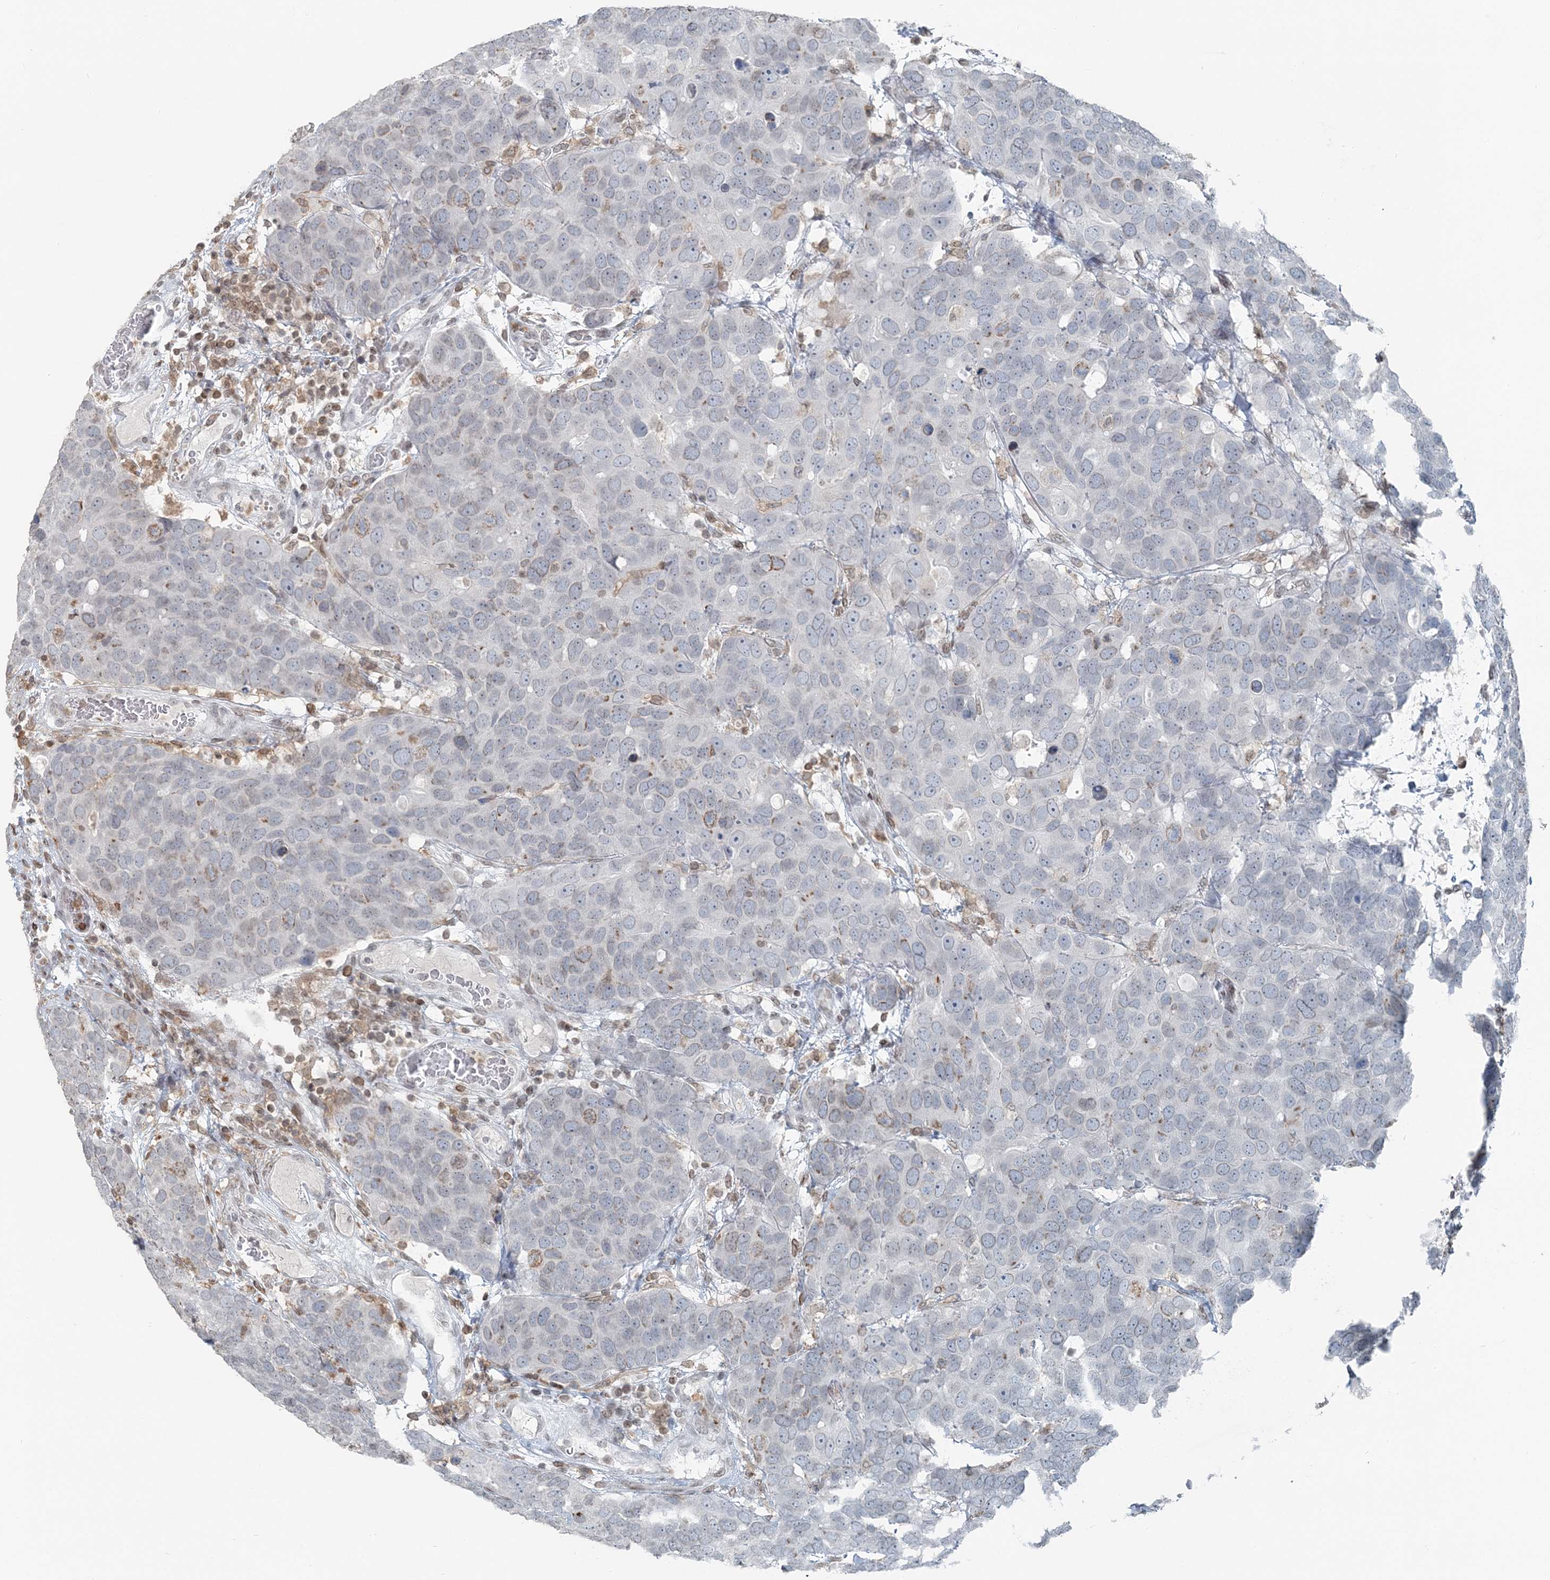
{"staining": {"intensity": "weak", "quantity": "<25%", "location": "cytoplasmic/membranous,nuclear"}, "tissue": "breast cancer", "cell_type": "Tumor cells", "image_type": "cancer", "snomed": [{"axis": "morphology", "description": "Duct carcinoma"}, {"axis": "topography", "description": "Breast"}], "caption": "Breast invasive ductal carcinoma stained for a protein using immunohistochemistry (IHC) demonstrates no expression tumor cells.", "gene": "GJD4", "patient": {"sex": "female", "age": 83}}